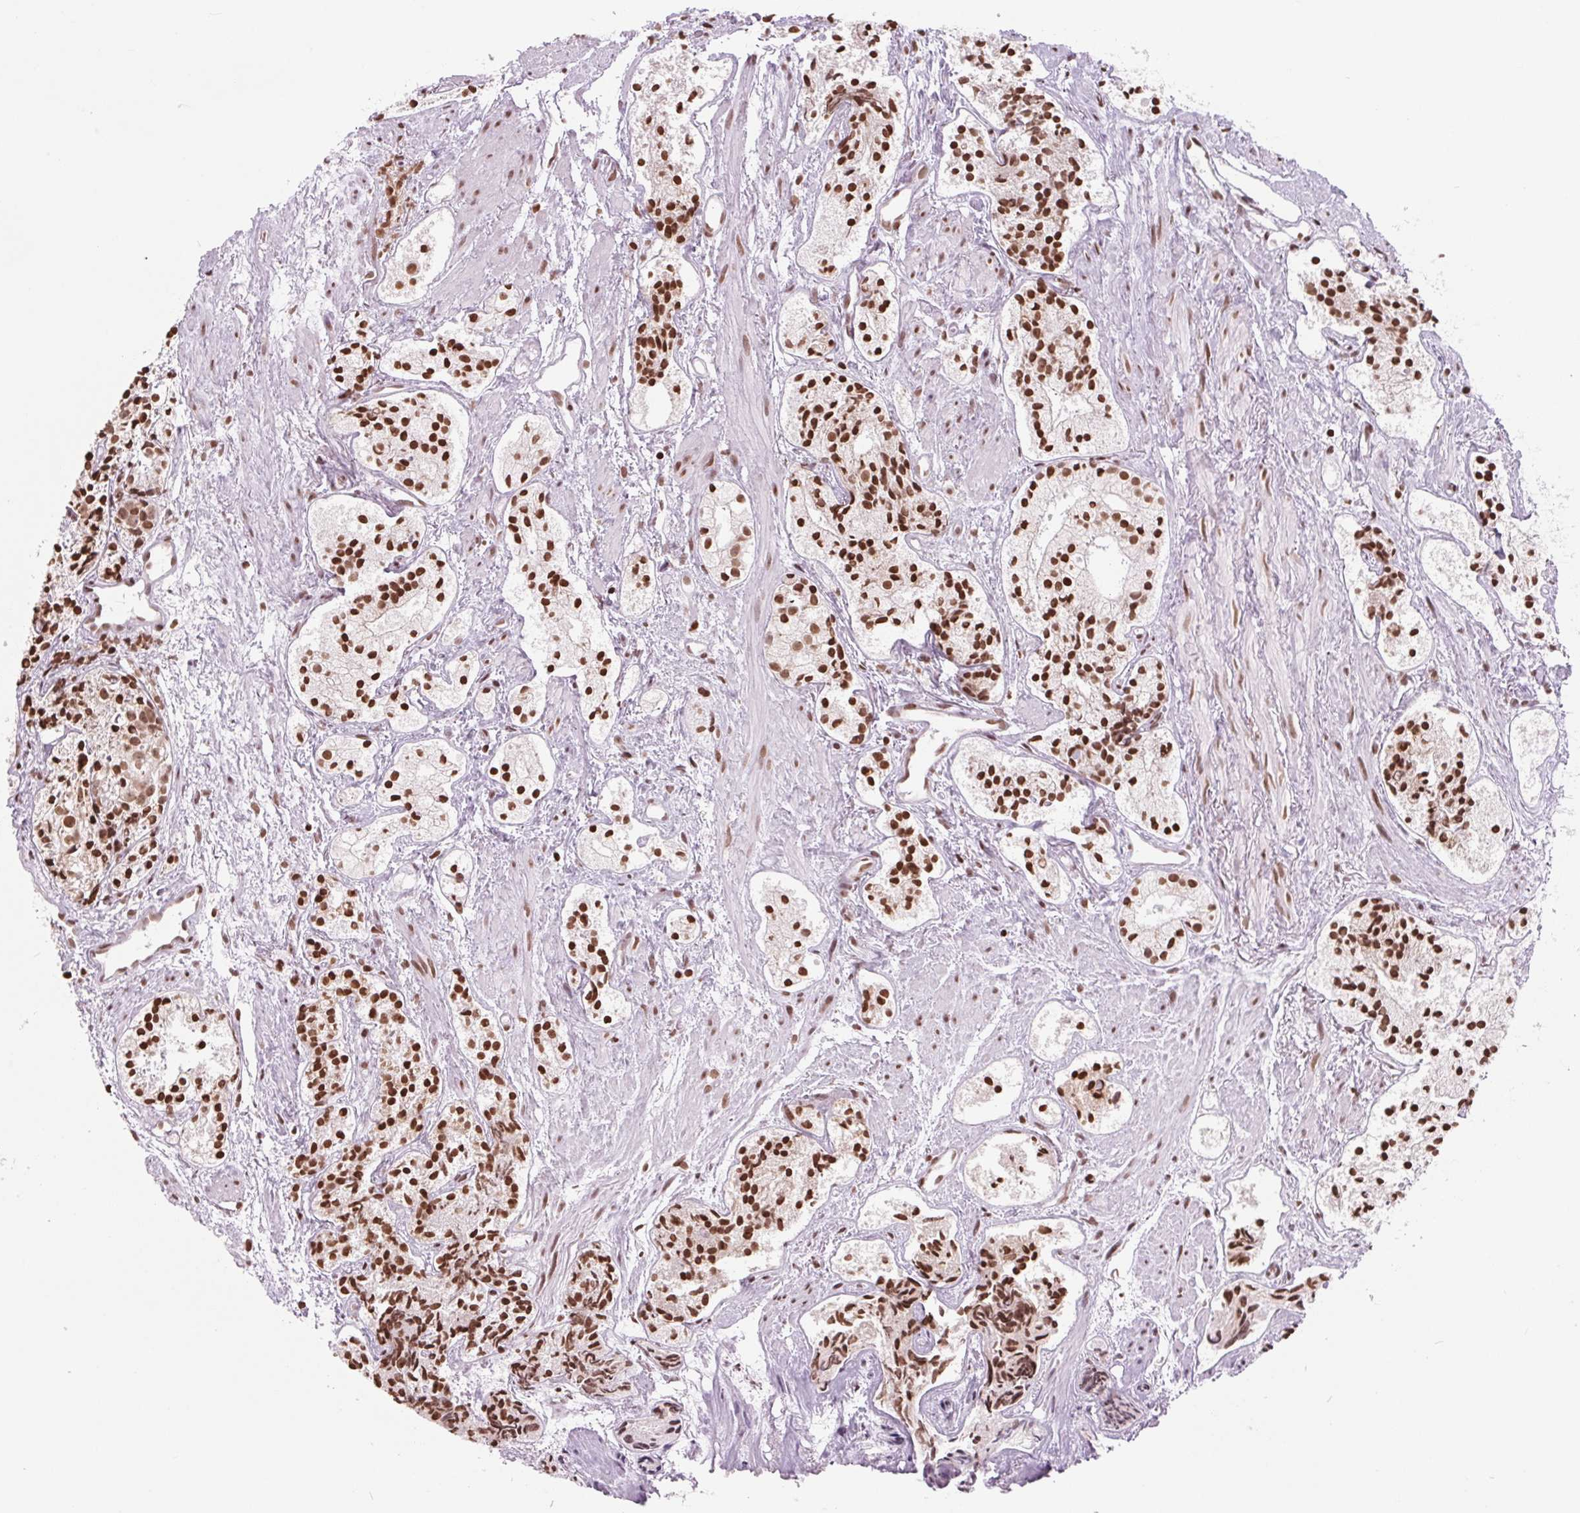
{"staining": {"intensity": "strong", "quantity": ">75%", "location": "nuclear"}, "tissue": "prostate cancer", "cell_type": "Tumor cells", "image_type": "cancer", "snomed": [{"axis": "morphology", "description": "Adenocarcinoma, High grade"}, {"axis": "topography", "description": "Prostate"}], "caption": "Protein staining demonstrates strong nuclear staining in approximately >75% of tumor cells in prostate cancer (high-grade adenocarcinoma). (DAB (3,3'-diaminobenzidine) IHC, brown staining for protein, blue staining for nuclei).", "gene": "SMIM12", "patient": {"sex": "male", "age": 85}}